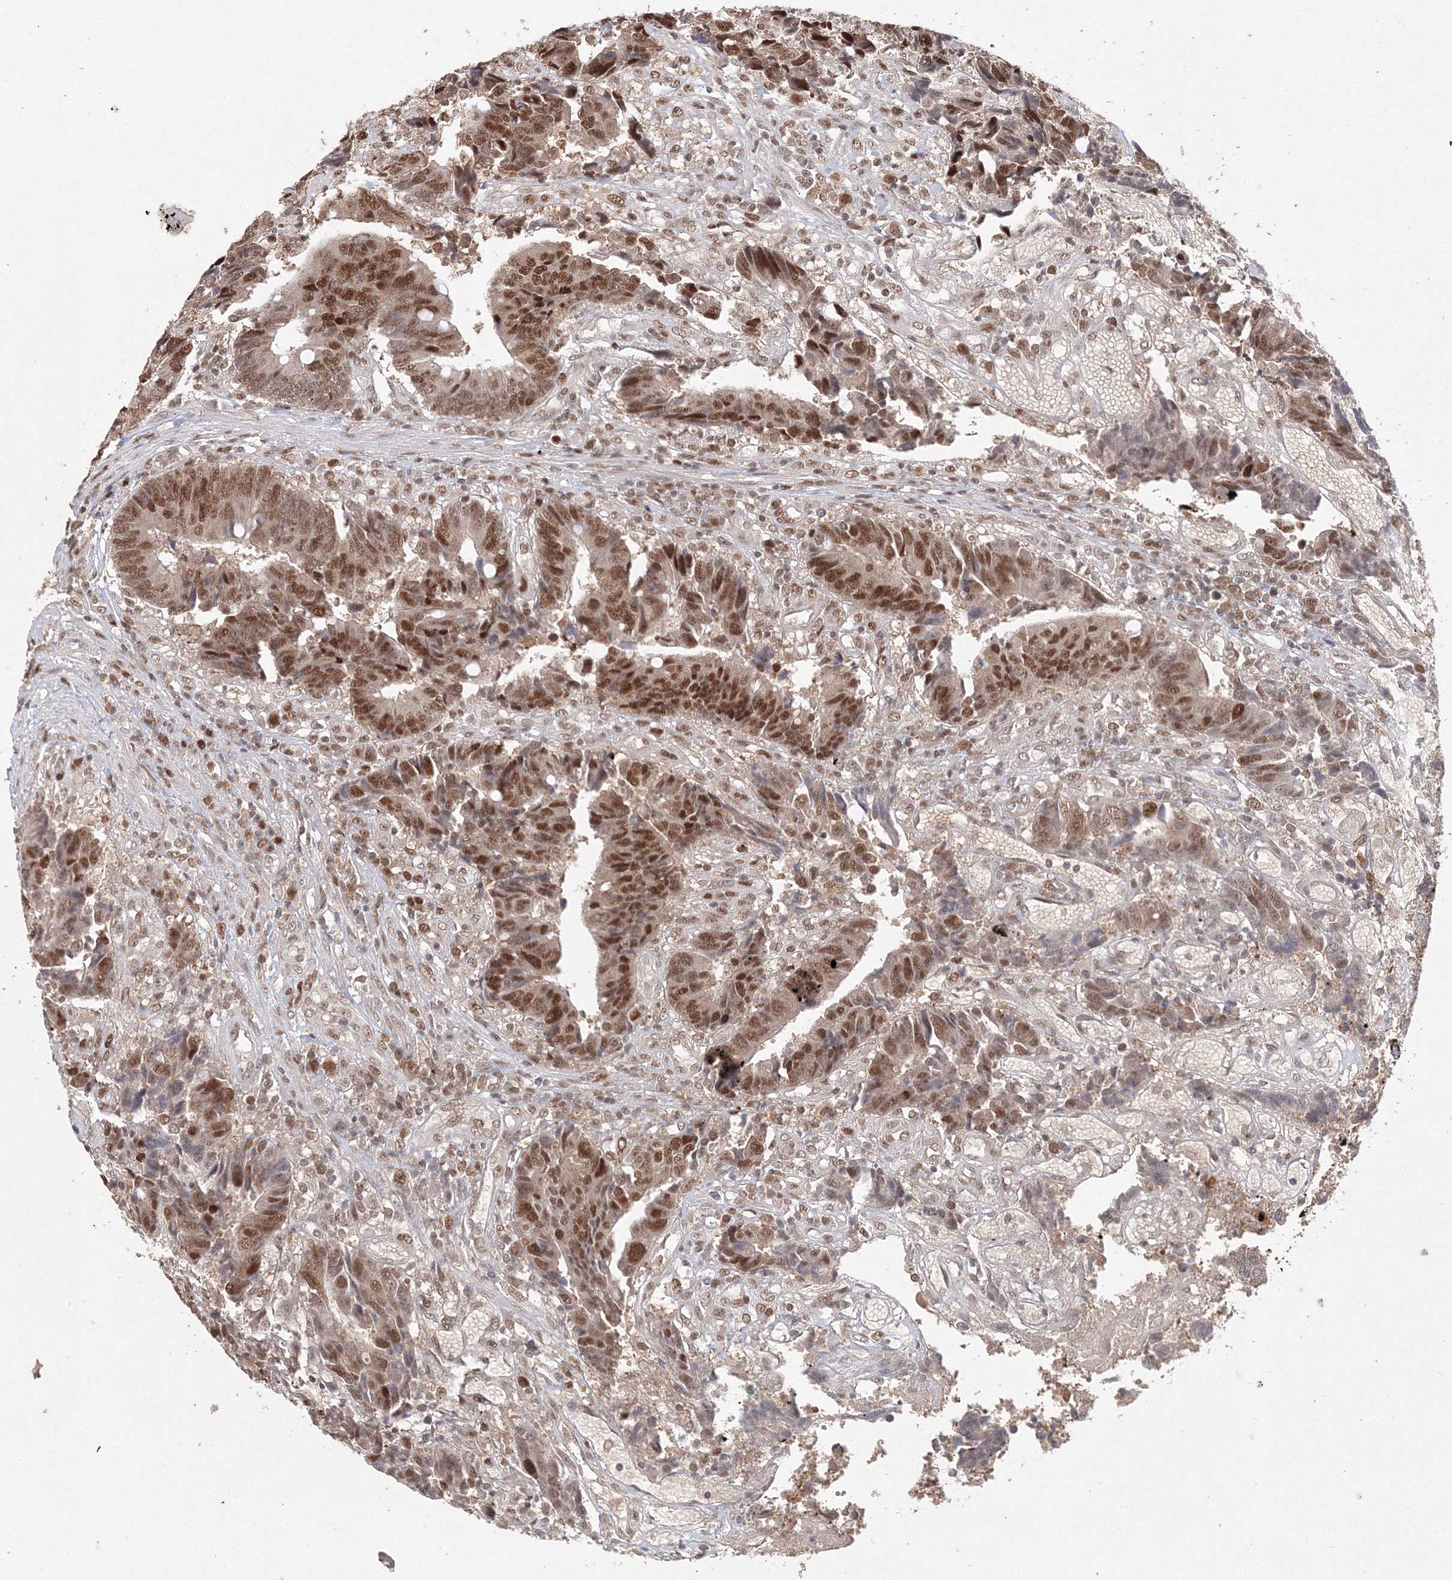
{"staining": {"intensity": "moderate", "quantity": ">75%", "location": "nuclear"}, "tissue": "colorectal cancer", "cell_type": "Tumor cells", "image_type": "cancer", "snomed": [{"axis": "morphology", "description": "Adenocarcinoma, NOS"}, {"axis": "topography", "description": "Rectum"}], "caption": "Human colorectal cancer stained with a brown dye demonstrates moderate nuclear positive staining in about >75% of tumor cells.", "gene": "IWS1", "patient": {"sex": "male", "age": 84}}